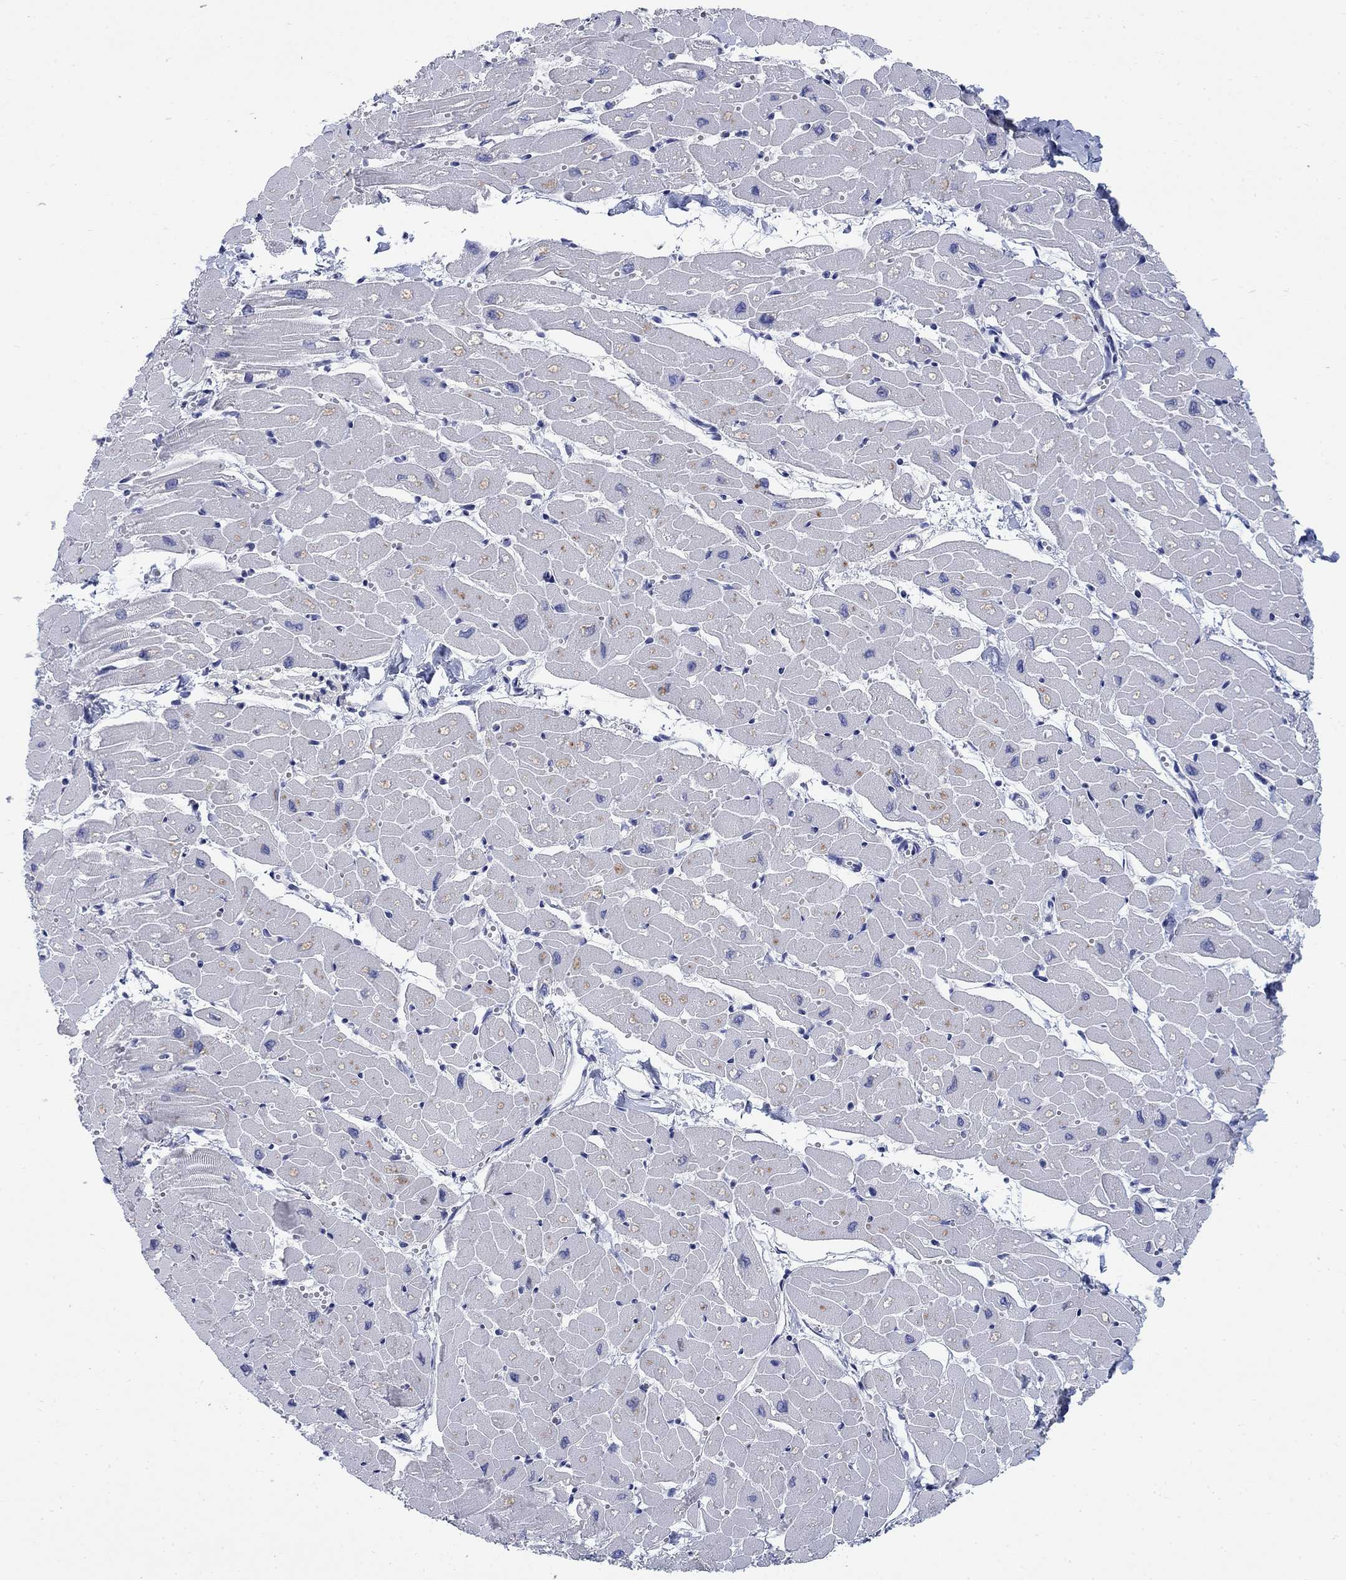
{"staining": {"intensity": "negative", "quantity": "none", "location": "none"}, "tissue": "heart muscle", "cell_type": "Cardiomyocytes", "image_type": "normal", "snomed": [{"axis": "morphology", "description": "Normal tissue, NOS"}, {"axis": "topography", "description": "Heart"}], "caption": "Cardiomyocytes show no significant protein expression in unremarkable heart muscle. (DAB (3,3'-diaminobenzidine) immunohistochemistry (IHC) with hematoxylin counter stain).", "gene": "IGF2BP3", "patient": {"sex": "male", "age": 57}}